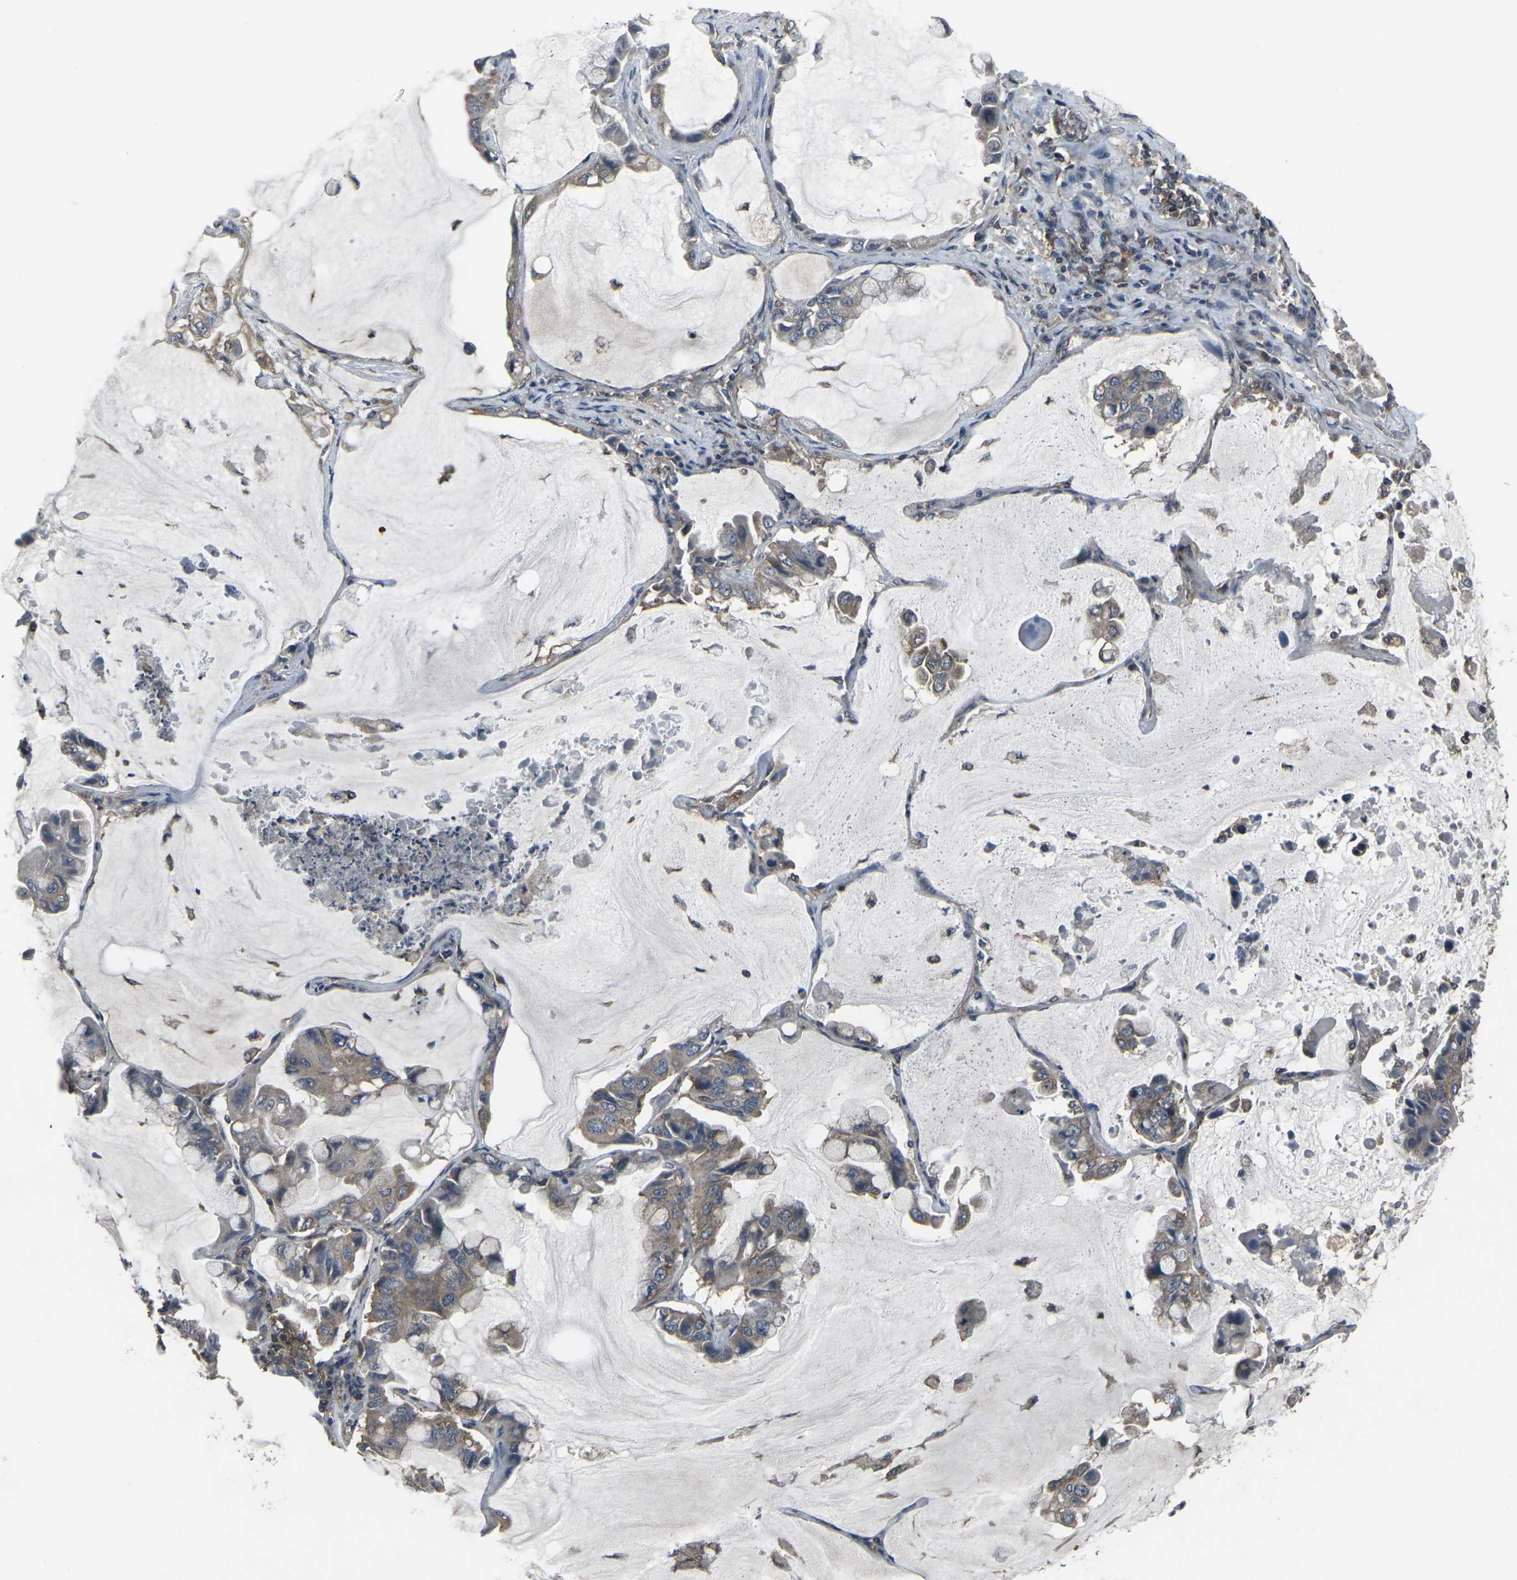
{"staining": {"intensity": "weak", "quantity": ">75%", "location": "cytoplasmic/membranous"}, "tissue": "lung cancer", "cell_type": "Tumor cells", "image_type": "cancer", "snomed": [{"axis": "morphology", "description": "Adenocarcinoma, NOS"}, {"axis": "topography", "description": "Lung"}], "caption": "Lung cancer stained with a brown dye displays weak cytoplasmic/membranous positive positivity in about >75% of tumor cells.", "gene": "PRKACB", "patient": {"sex": "male", "age": 64}}